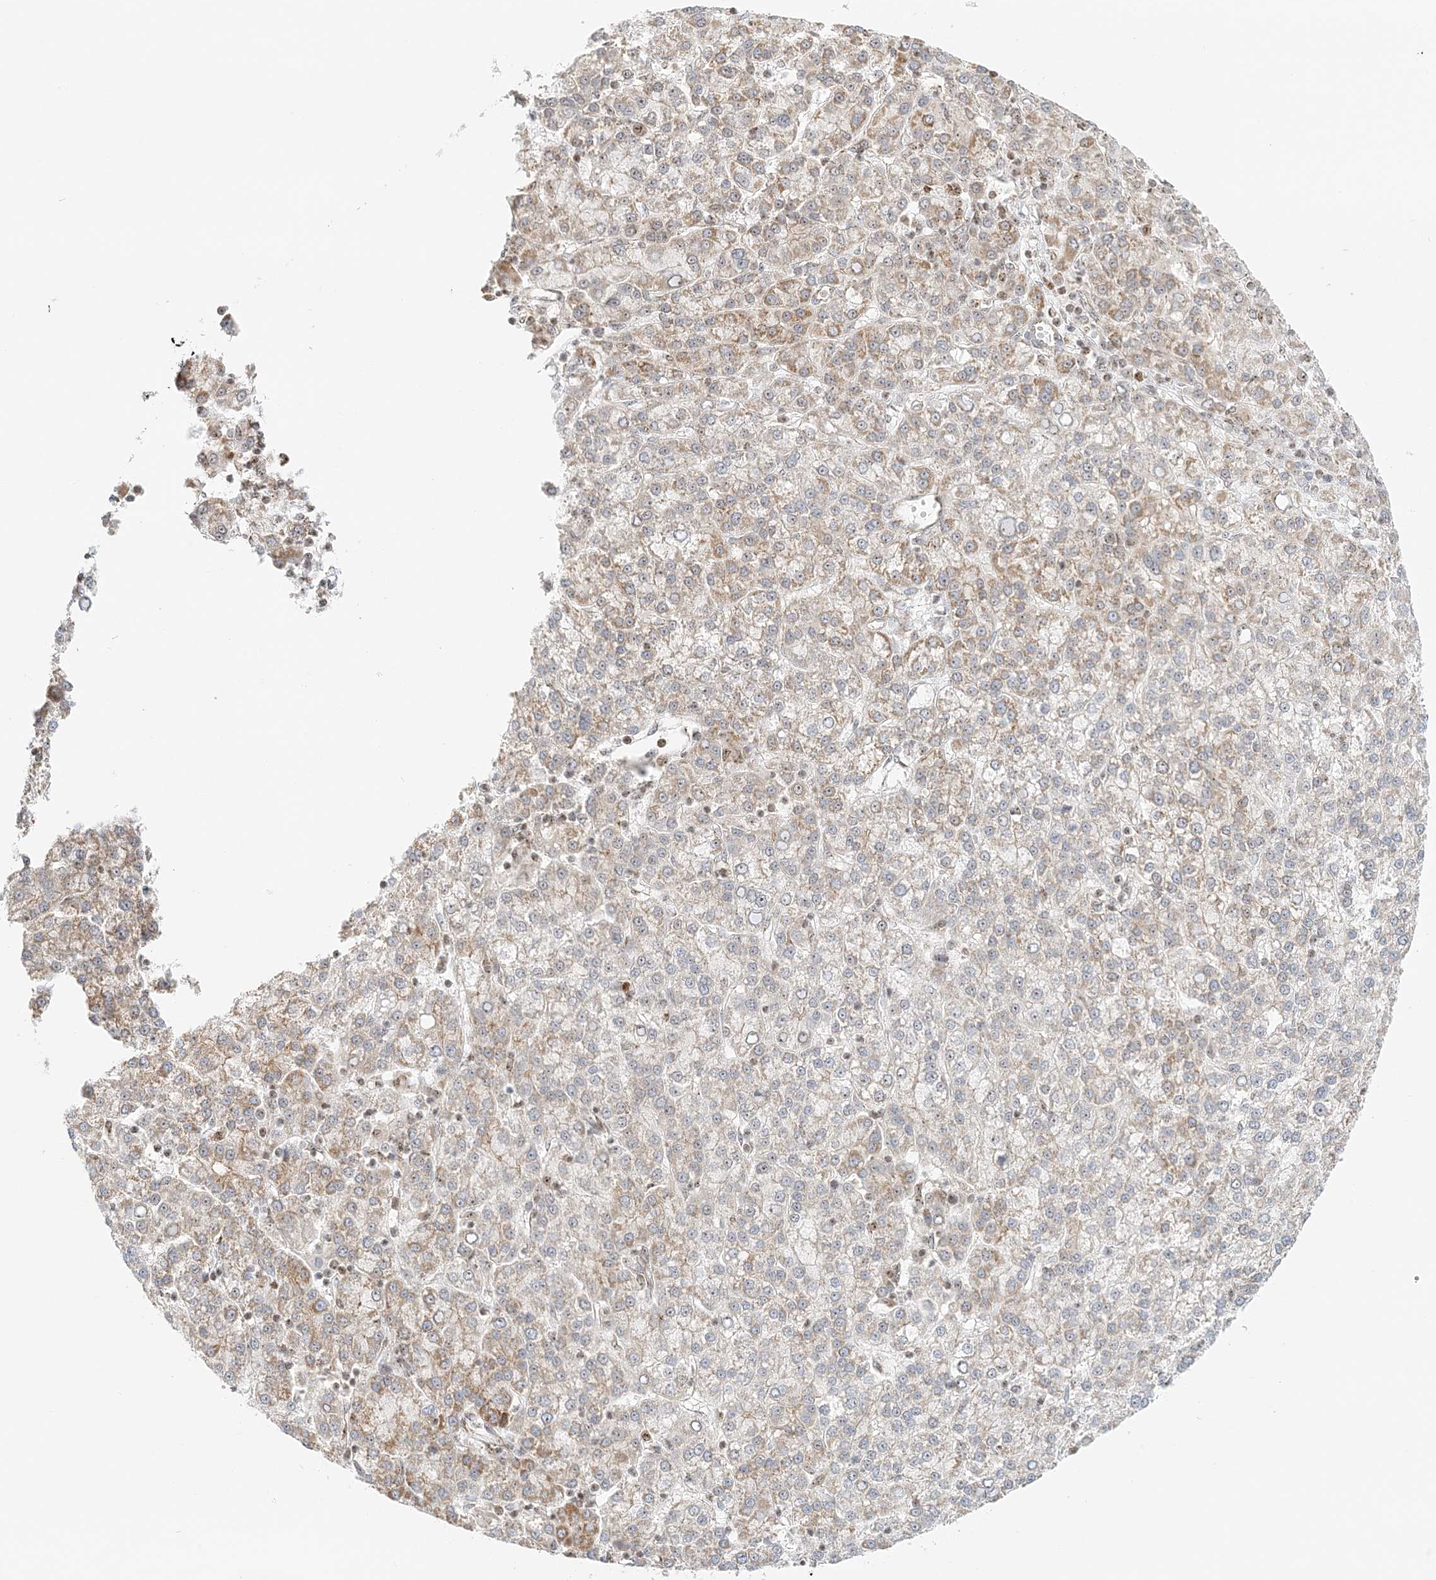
{"staining": {"intensity": "weak", "quantity": "25%-75%", "location": "cytoplasmic/membranous,nuclear"}, "tissue": "liver cancer", "cell_type": "Tumor cells", "image_type": "cancer", "snomed": [{"axis": "morphology", "description": "Carcinoma, Hepatocellular, NOS"}, {"axis": "topography", "description": "Liver"}], "caption": "IHC of liver cancer (hepatocellular carcinoma) reveals low levels of weak cytoplasmic/membranous and nuclear positivity in approximately 25%-75% of tumor cells.", "gene": "UBE2F", "patient": {"sex": "female", "age": 58}}